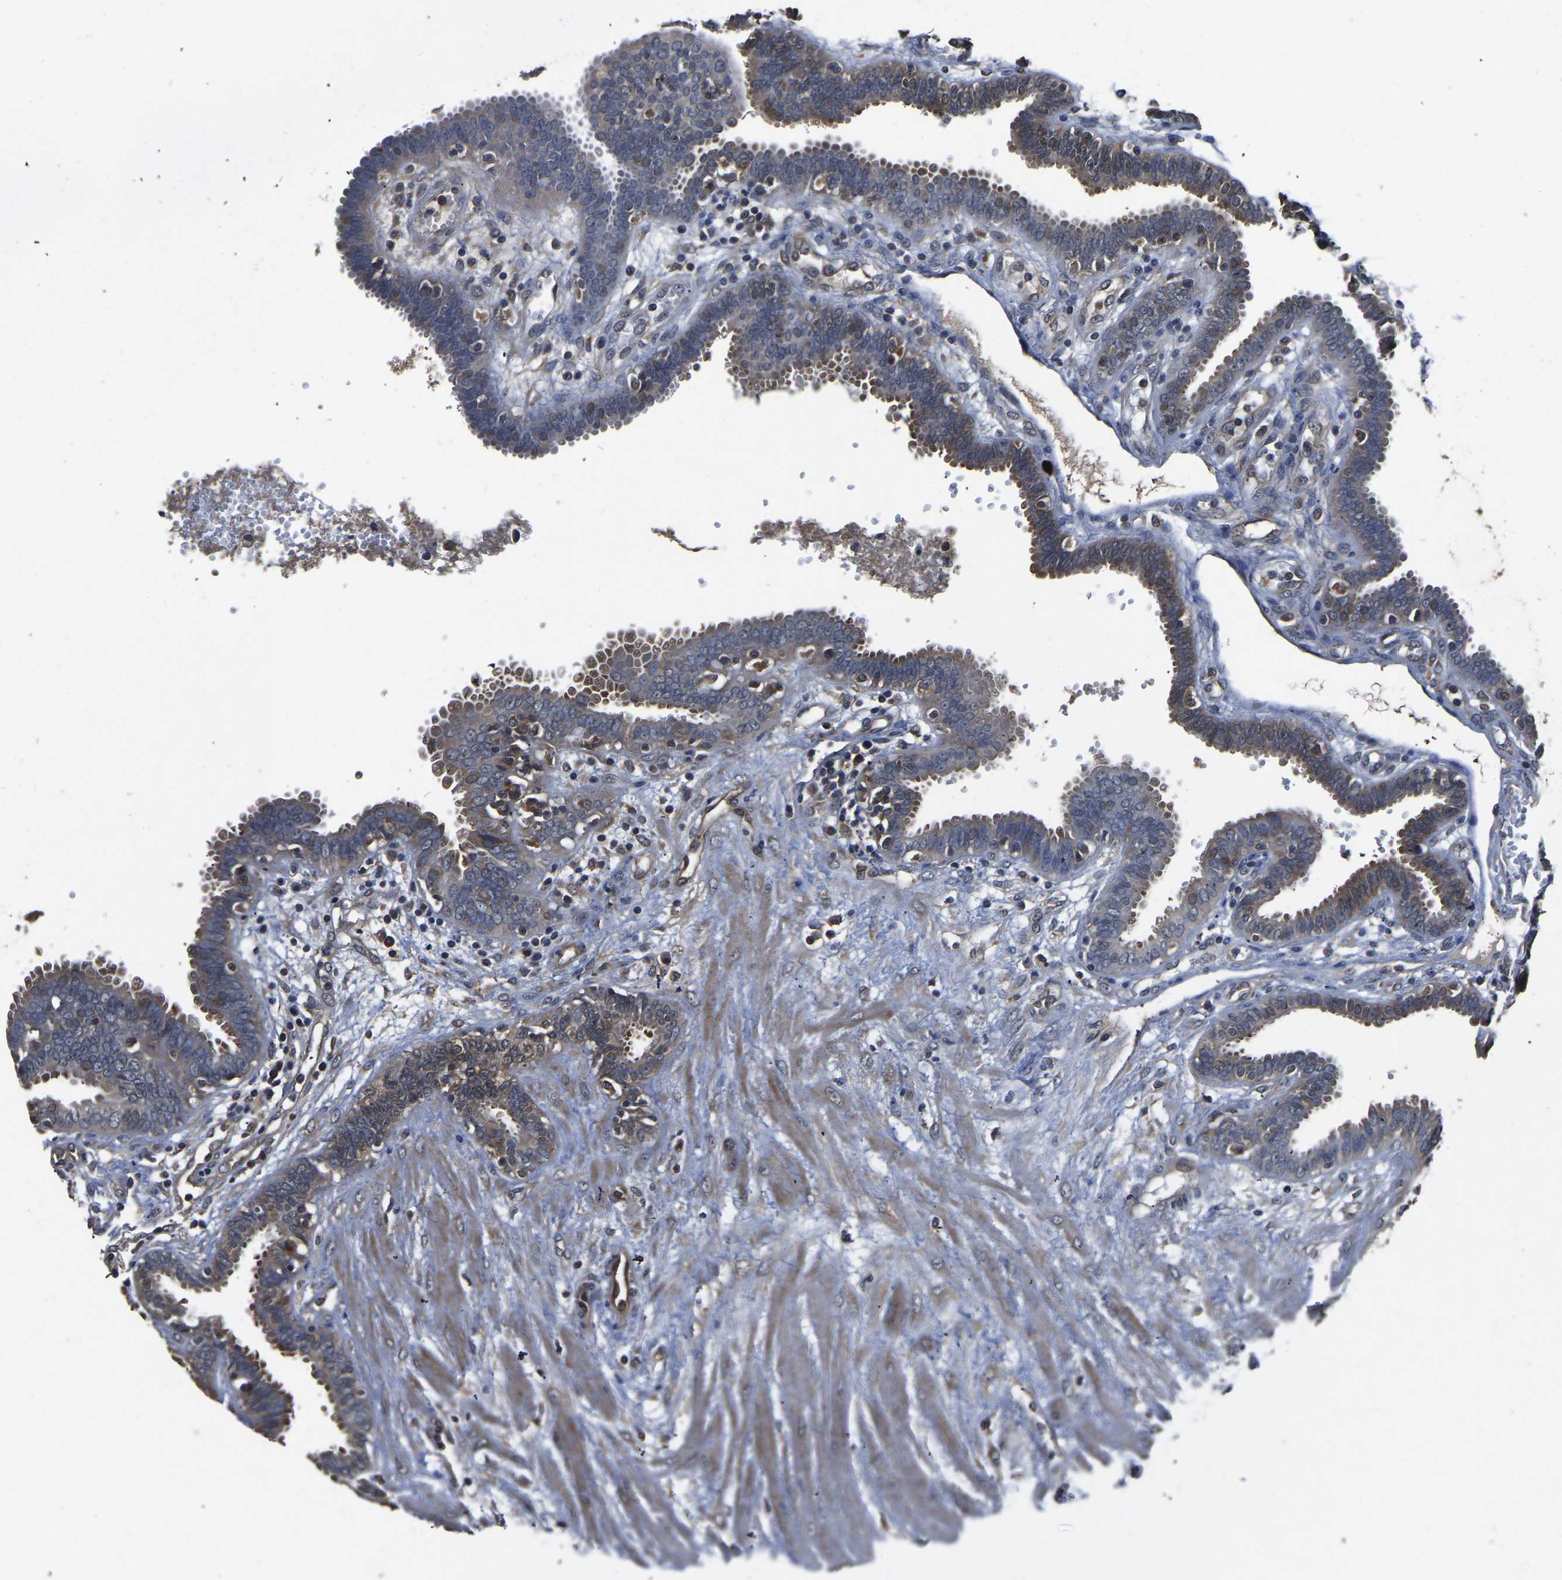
{"staining": {"intensity": "moderate", "quantity": ">75%", "location": "cytoplasmic/membranous"}, "tissue": "fallopian tube", "cell_type": "Glandular cells", "image_type": "normal", "snomed": [{"axis": "morphology", "description": "Normal tissue, NOS"}, {"axis": "topography", "description": "Fallopian tube"}, {"axis": "topography", "description": "Placenta"}], "caption": "An IHC histopathology image of unremarkable tissue is shown. Protein staining in brown labels moderate cytoplasmic/membranous positivity in fallopian tube within glandular cells.", "gene": "CRYZL1", "patient": {"sex": "female", "age": 32}}